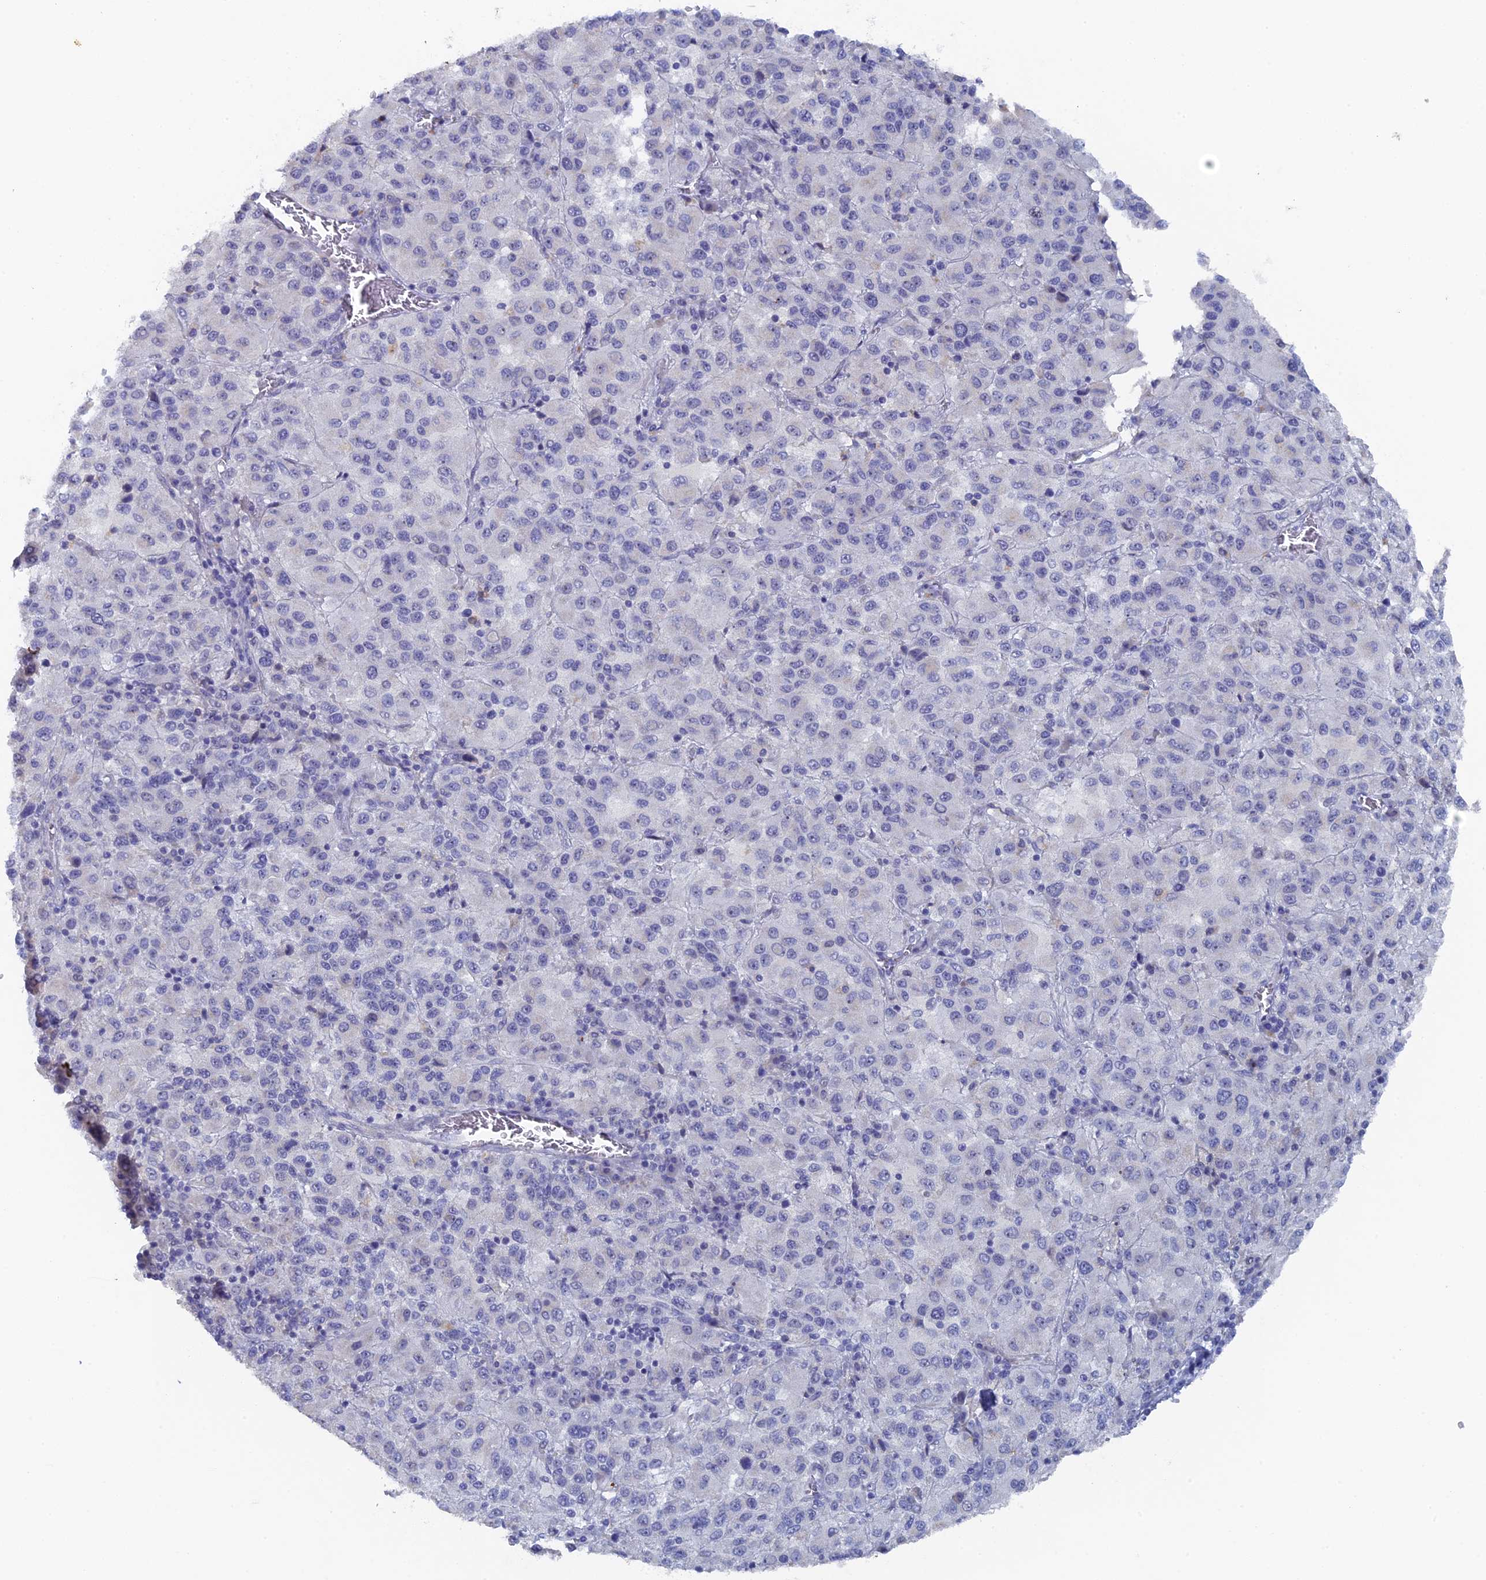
{"staining": {"intensity": "negative", "quantity": "none", "location": "none"}, "tissue": "melanoma", "cell_type": "Tumor cells", "image_type": "cancer", "snomed": [{"axis": "morphology", "description": "Malignant melanoma, Metastatic site"}, {"axis": "topography", "description": "Lung"}], "caption": "DAB (3,3'-diaminobenzidine) immunohistochemical staining of malignant melanoma (metastatic site) shows no significant expression in tumor cells.", "gene": "SRFBP1", "patient": {"sex": "male", "age": 64}}